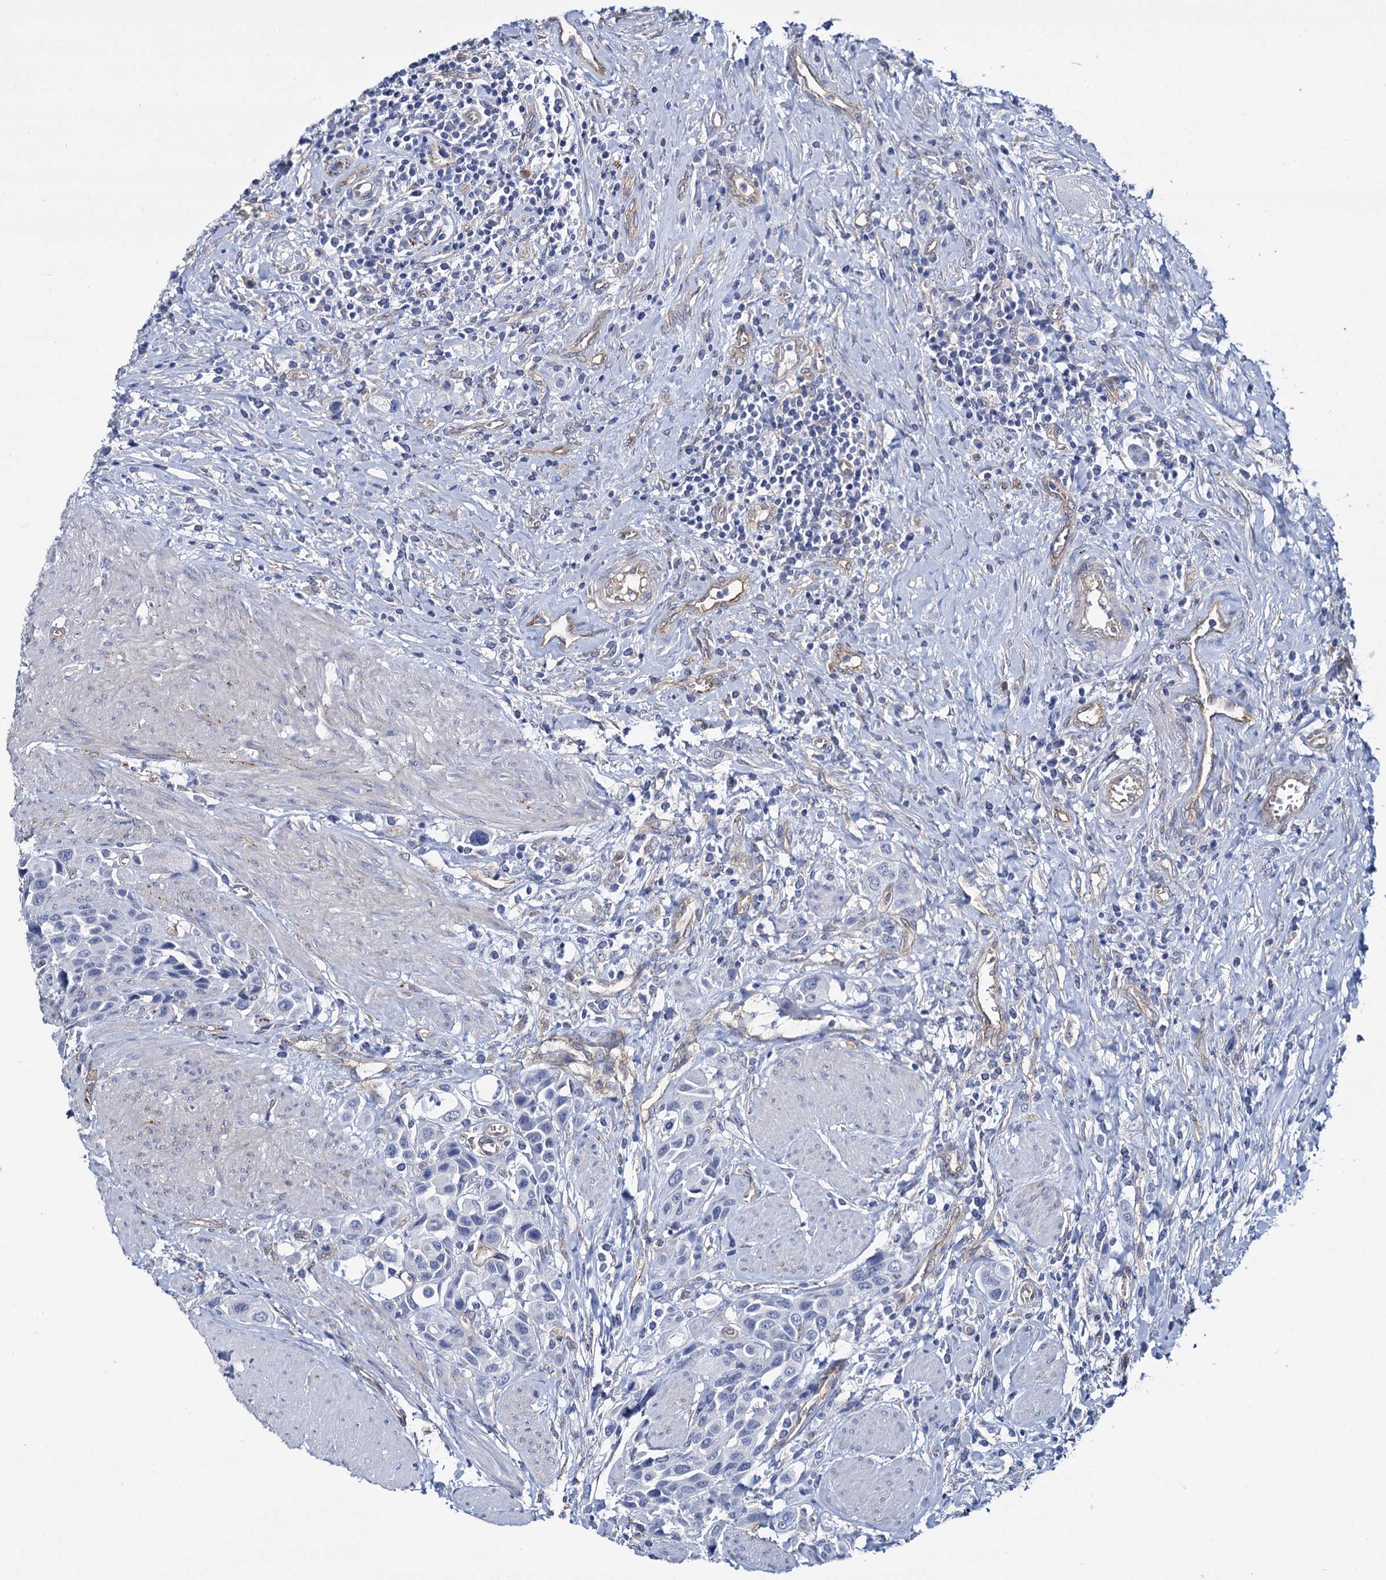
{"staining": {"intensity": "negative", "quantity": "none", "location": "none"}, "tissue": "urothelial cancer", "cell_type": "Tumor cells", "image_type": "cancer", "snomed": [{"axis": "morphology", "description": "Urothelial carcinoma, High grade"}, {"axis": "topography", "description": "Urinary bladder"}], "caption": "A high-resolution image shows IHC staining of urothelial carcinoma (high-grade), which displays no significant positivity in tumor cells.", "gene": "STXBP1", "patient": {"sex": "male", "age": 50}}